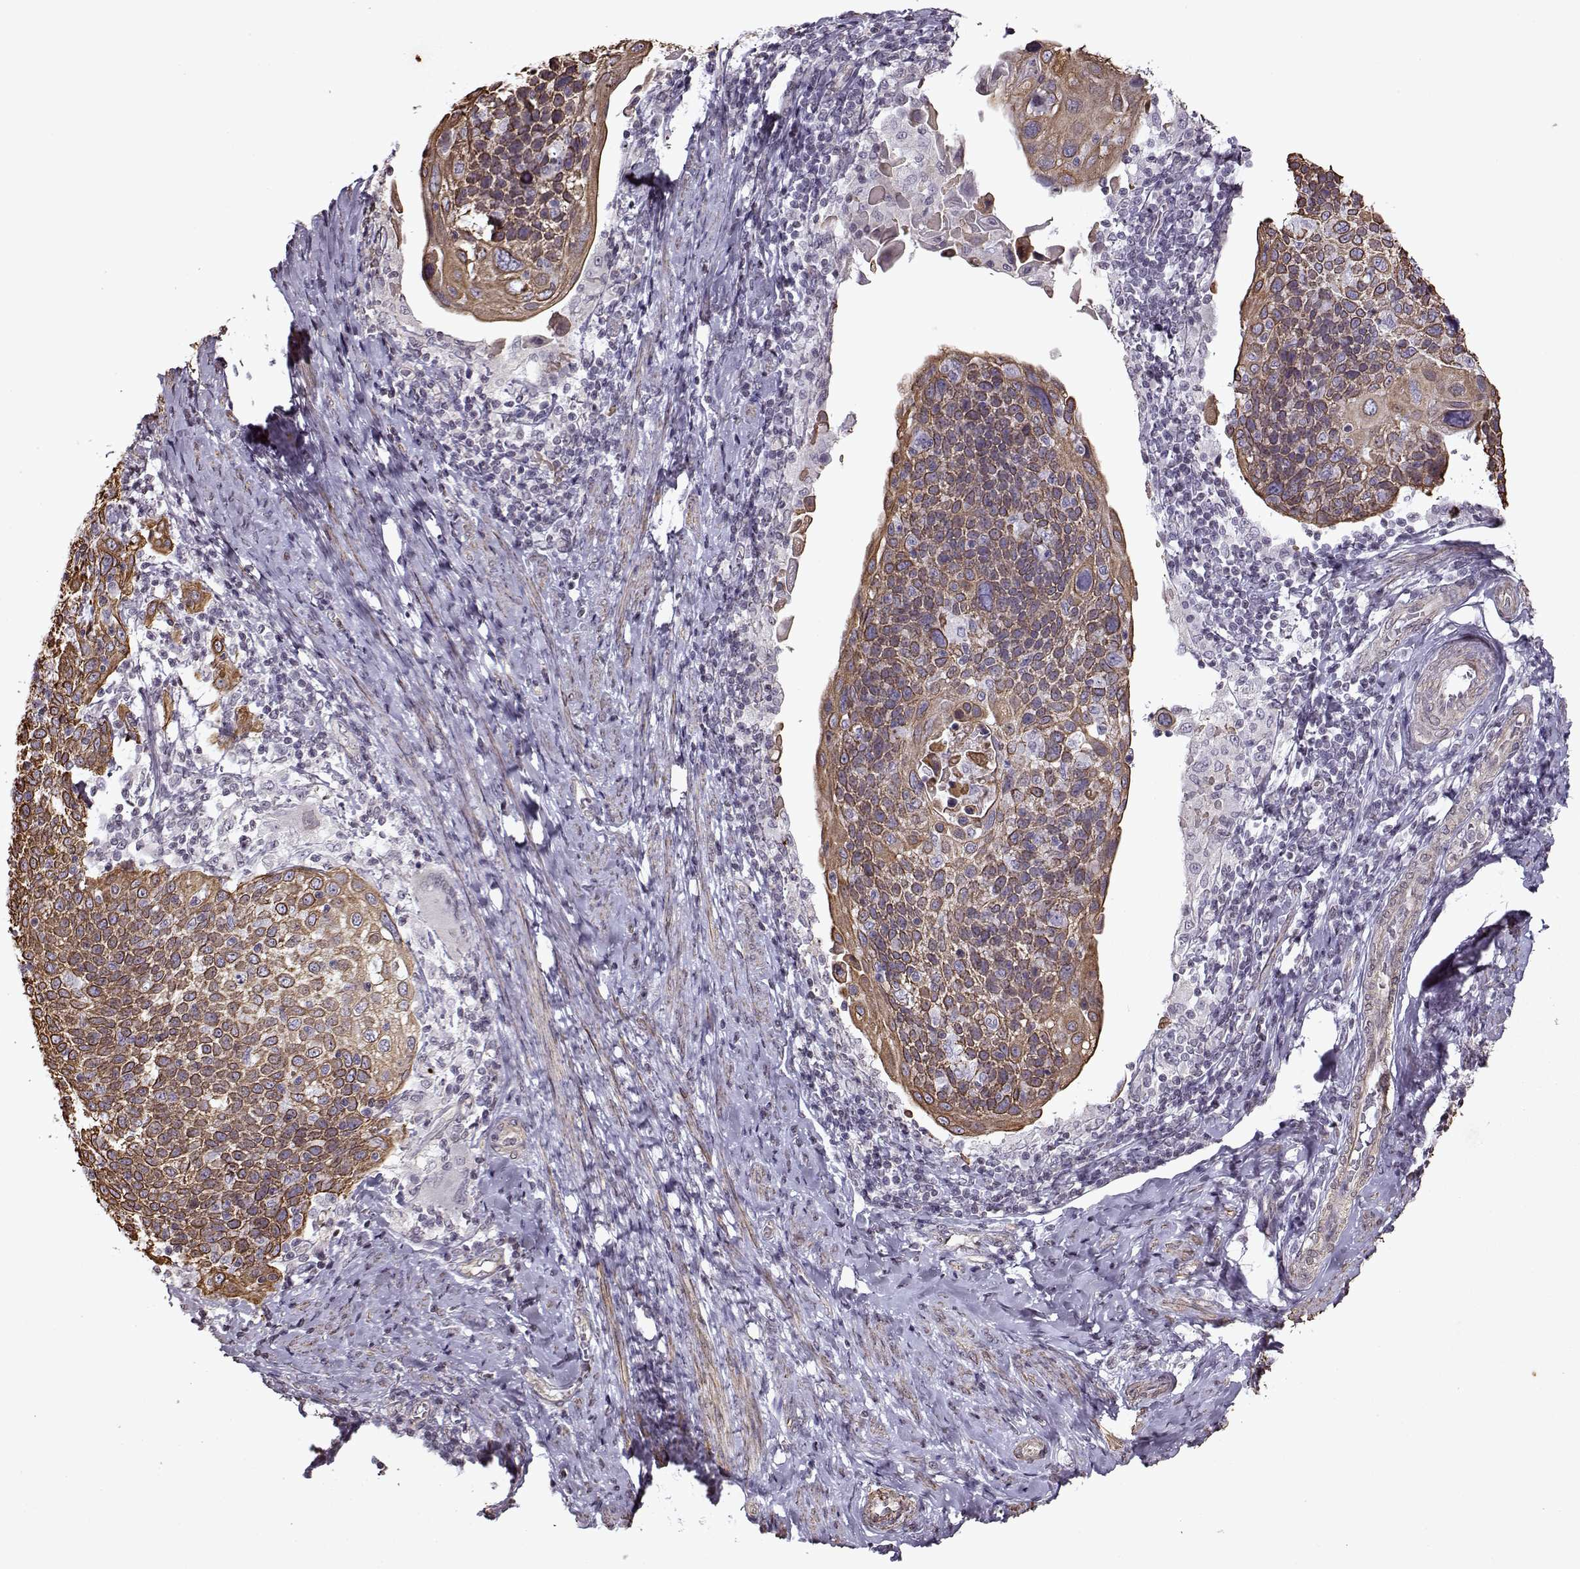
{"staining": {"intensity": "moderate", "quantity": ">75%", "location": "cytoplasmic/membranous"}, "tissue": "cervical cancer", "cell_type": "Tumor cells", "image_type": "cancer", "snomed": [{"axis": "morphology", "description": "Squamous cell carcinoma, NOS"}, {"axis": "topography", "description": "Cervix"}], "caption": "This image shows immunohistochemistry (IHC) staining of human cervical squamous cell carcinoma, with medium moderate cytoplasmic/membranous expression in approximately >75% of tumor cells.", "gene": "KRT9", "patient": {"sex": "female", "age": 61}}